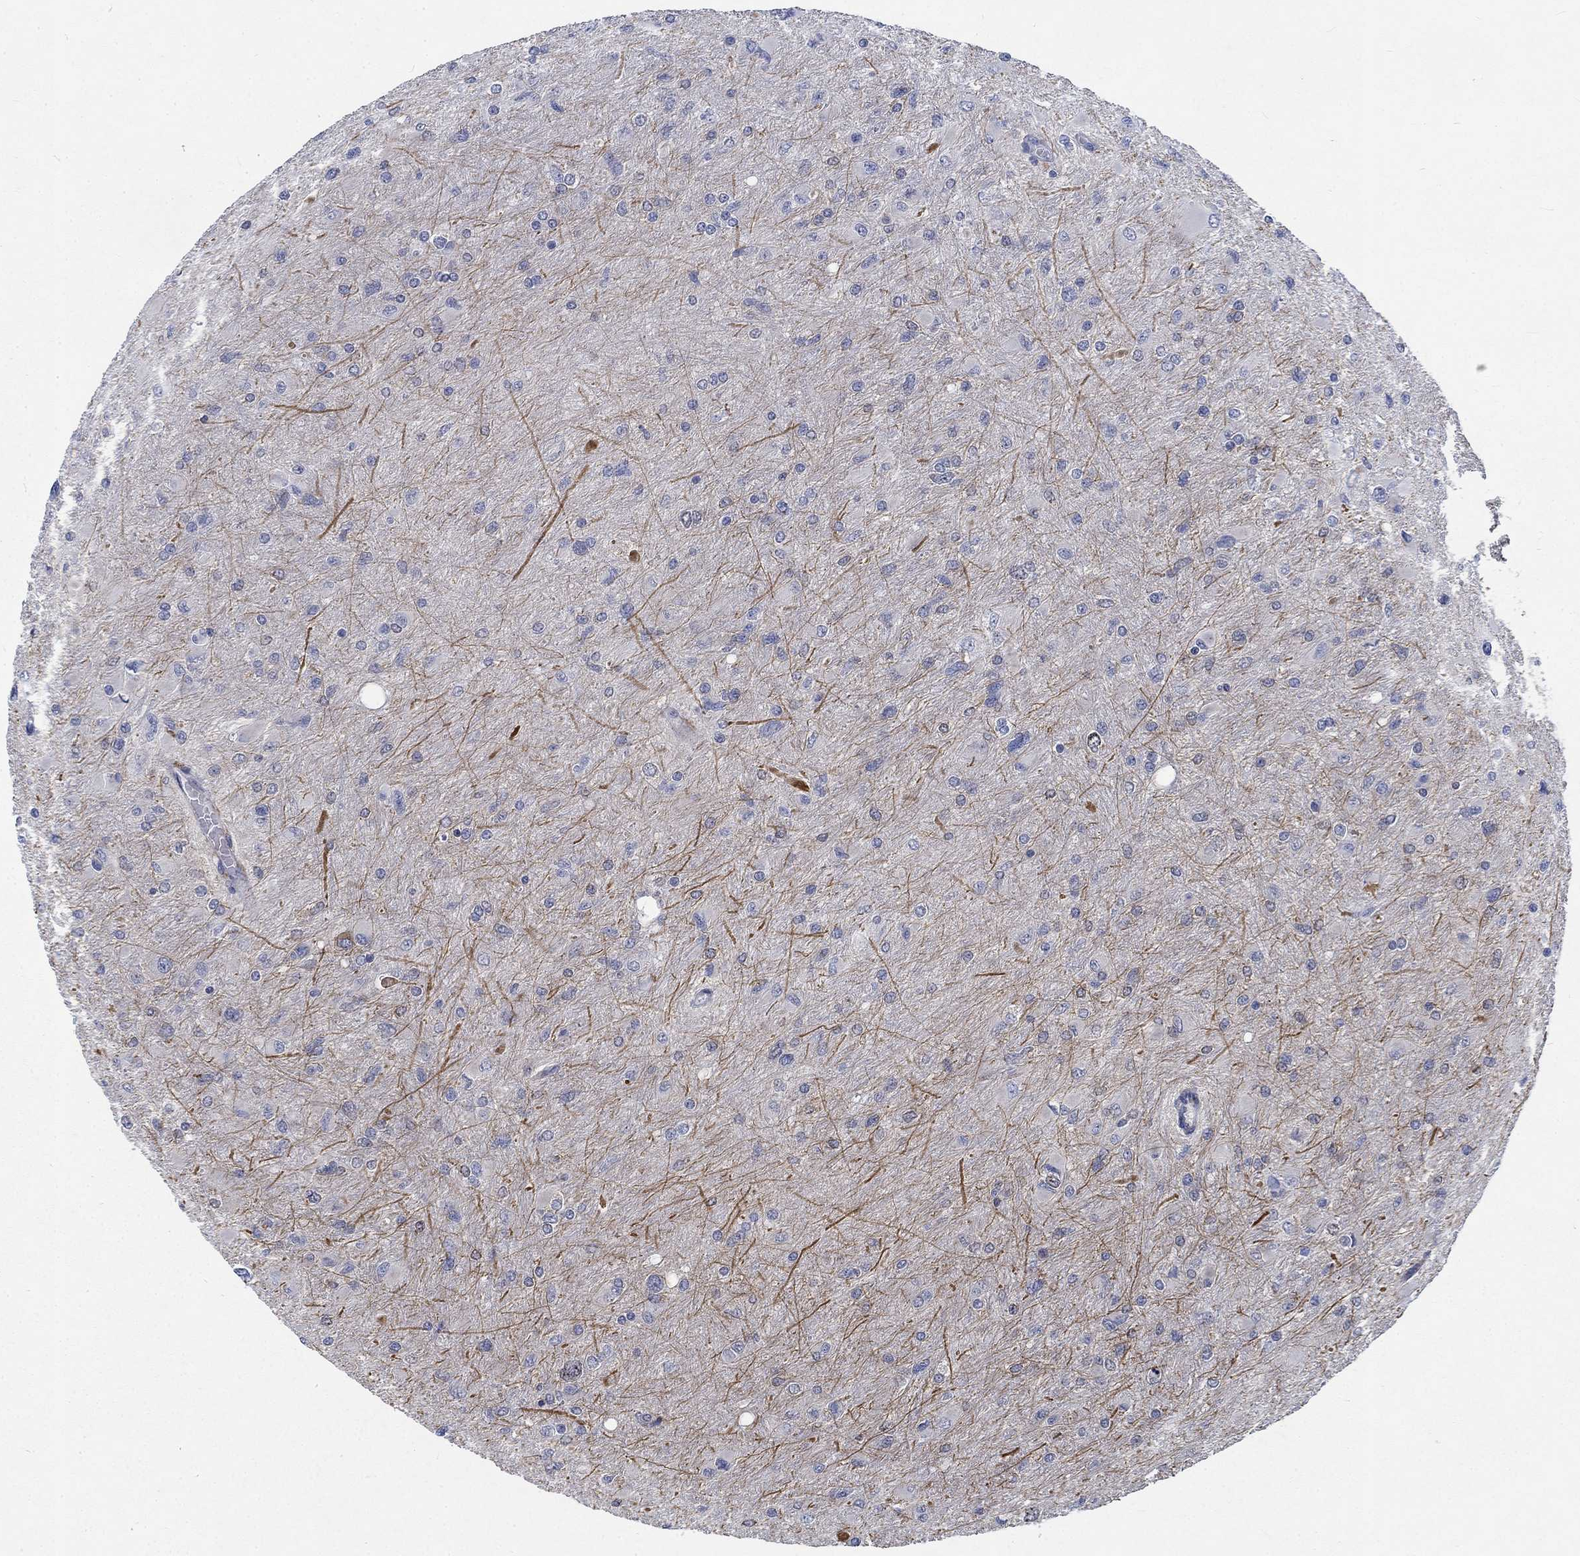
{"staining": {"intensity": "moderate", "quantity": "<25%", "location": "cytoplasmic/membranous"}, "tissue": "glioma", "cell_type": "Tumor cells", "image_type": "cancer", "snomed": [{"axis": "morphology", "description": "Glioma, malignant, High grade"}, {"axis": "topography", "description": "Cerebral cortex"}], "caption": "About <25% of tumor cells in human high-grade glioma (malignant) demonstrate moderate cytoplasmic/membranous protein expression as visualized by brown immunohistochemical staining.", "gene": "MMP24", "patient": {"sex": "female", "age": 36}}